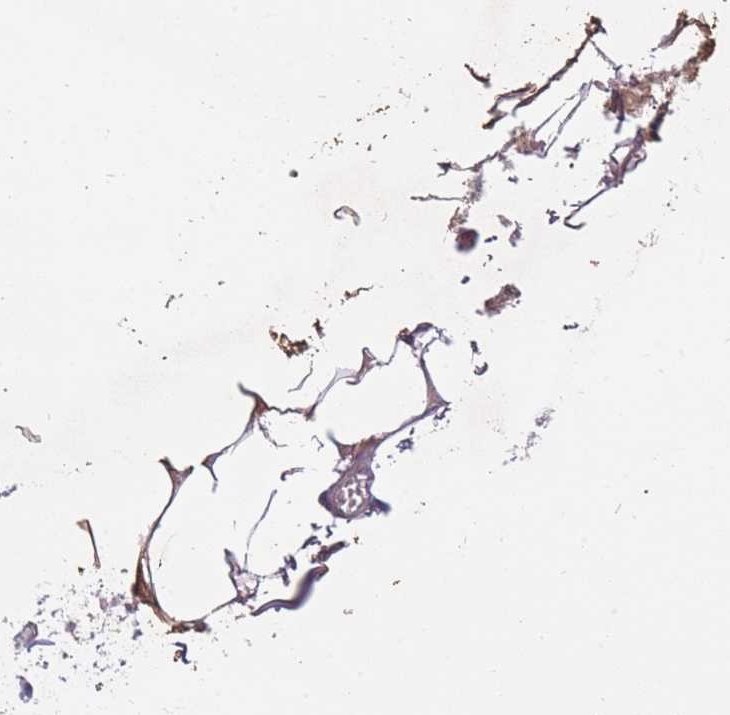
{"staining": {"intensity": "moderate", "quantity": "25%-75%", "location": "cytoplasmic/membranous"}, "tissue": "adipose tissue", "cell_type": "Adipocytes", "image_type": "normal", "snomed": [{"axis": "morphology", "description": "Normal tissue, NOS"}, {"axis": "topography", "description": "Soft tissue"}, {"axis": "topography", "description": "Adipose tissue"}, {"axis": "topography", "description": "Vascular tissue"}, {"axis": "topography", "description": "Peripheral nerve tissue"}], "caption": "The photomicrograph shows immunohistochemical staining of benign adipose tissue. There is moderate cytoplasmic/membranous expression is appreciated in about 25%-75% of adipocytes. (Stains: DAB in brown, nuclei in blue, Microscopy: brightfield microscopy at high magnification).", "gene": "LRATD2", "patient": {"sex": "male", "age": 46}}